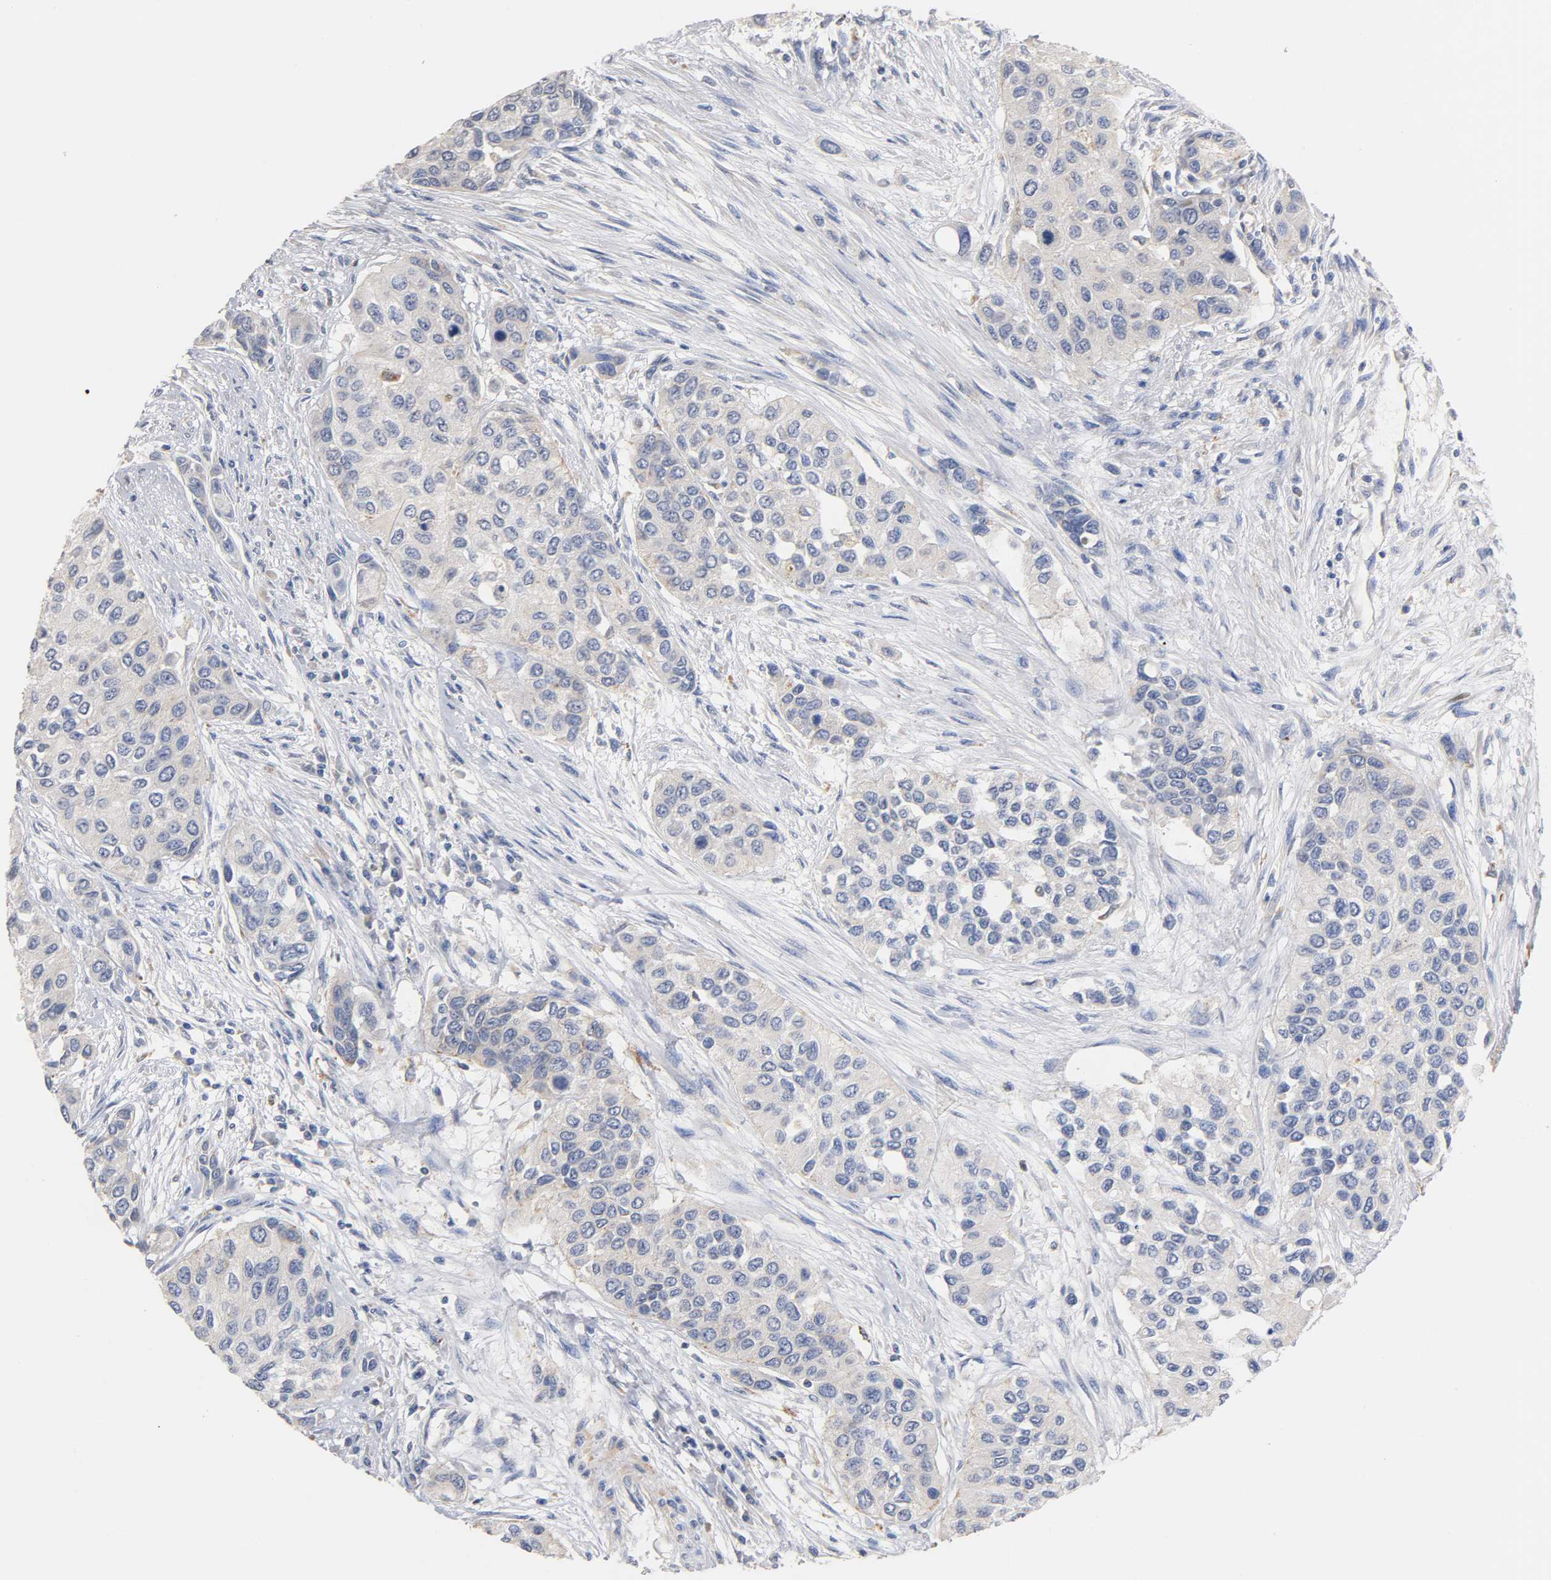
{"staining": {"intensity": "negative", "quantity": "none", "location": "none"}, "tissue": "urothelial cancer", "cell_type": "Tumor cells", "image_type": "cancer", "snomed": [{"axis": "morphology", "description": "Urothelial carcinoma, High grade"}, {"axis": "topography", "description": "Urinary bladder"}], "caption": "Immunohistochemical staining of urothelial cancer displays no significant positivity in tumor cells. (Stains: DAB immunohistochemistry with hematoxylin counter stain, Microscopy: brightfield microscopy at high magnification).", "gene": "SEMA5A", "patient": {"sex": "female", "age": 56}}